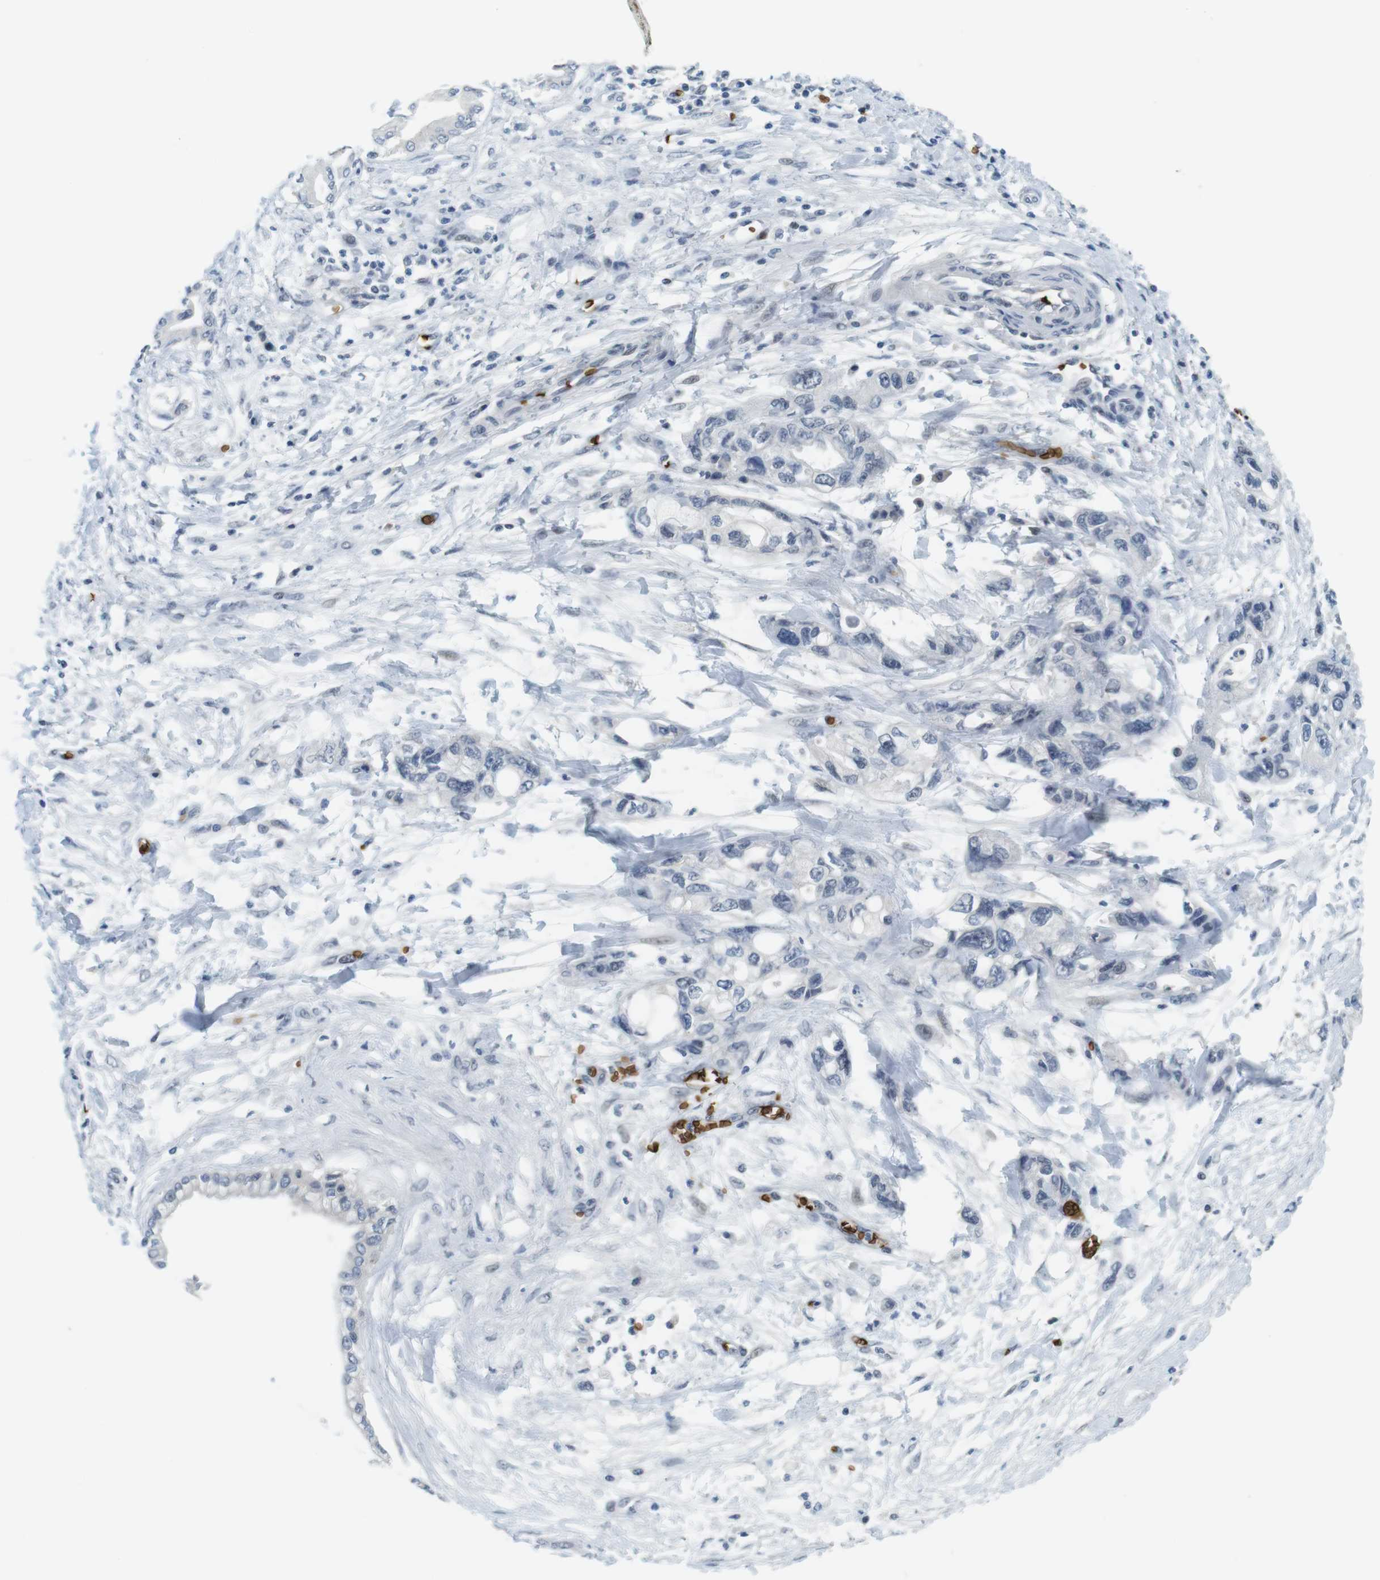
{"staining": {"intensity": "negative", "quantity": "none", "location": "none"}, "tissue": "pancreatic cancer", "cell_type": "Tumor cells", "image_type": "cancer", "snomed": [{"axis": "morphology", "description": "Adenocarcinoma, NOS"}, {"axis": "topography", "description": "Pancreas"}], "caption": "Immunohistochemistry (IHC) image of neoplastic tissue: human adenocarcinoma (pancreatic) stained with DAB reveals no significant protein expression in tumor cells. The staining was performed using DAB (3,3'-diaminobenzidine) to visualize the protein expression in brown, while the nuclei were stained in blue with hematoxylin (Magnification: 20x).", "gene": "SLC4A1", "patient": {"sex": "male", "age": 56}}